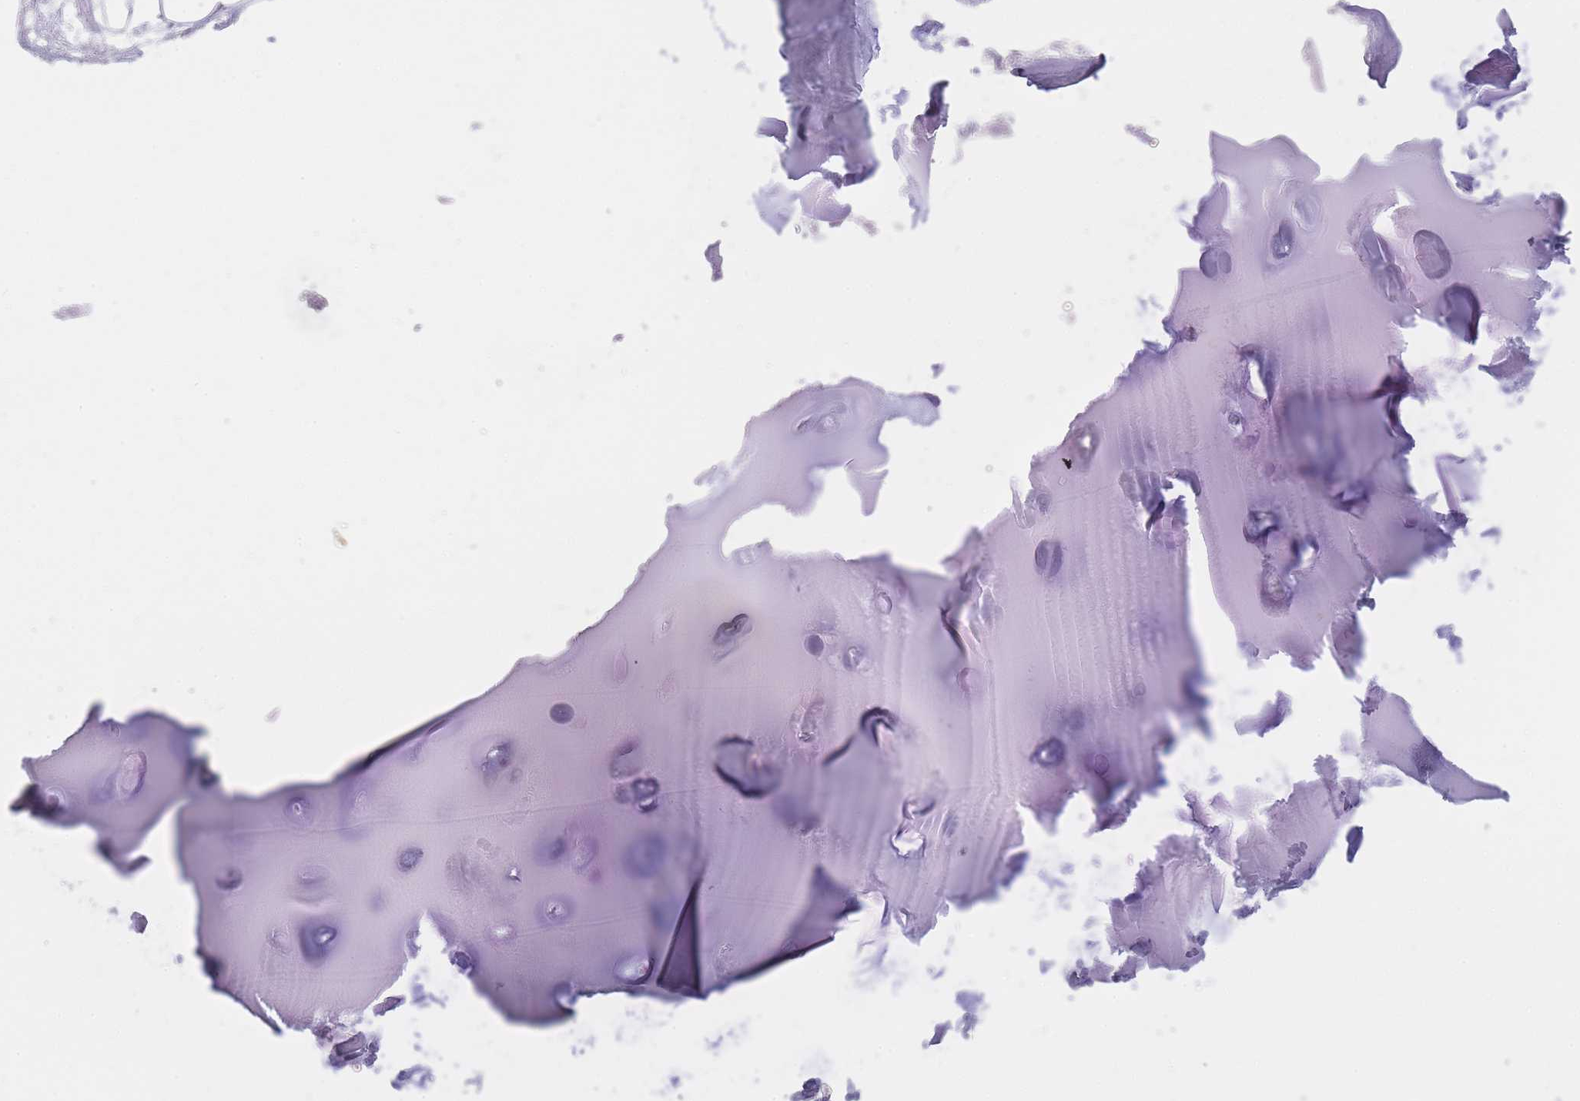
{"staining": {"intensity": "negative", "quantity": "none", "location": "none"}, "tissue": "adipose tissue", "cell_type": "Adipocytes", "image_type": "normal", "snomed": [{"axis": "morphology", "description": "Normal tissue, NOS"}, {"axis": "topography", "description": "Cartilage tissue"}], "caption": "High power microscopy photomicrograph of an immunohistochemistry (IHC) micrograph of normal adipose tissue, revealing no significant staining in adipocytes. Nuclei are stained in blue.", "gene": "TCP11X1", "patient": {"sex": "male", "age": 57}}